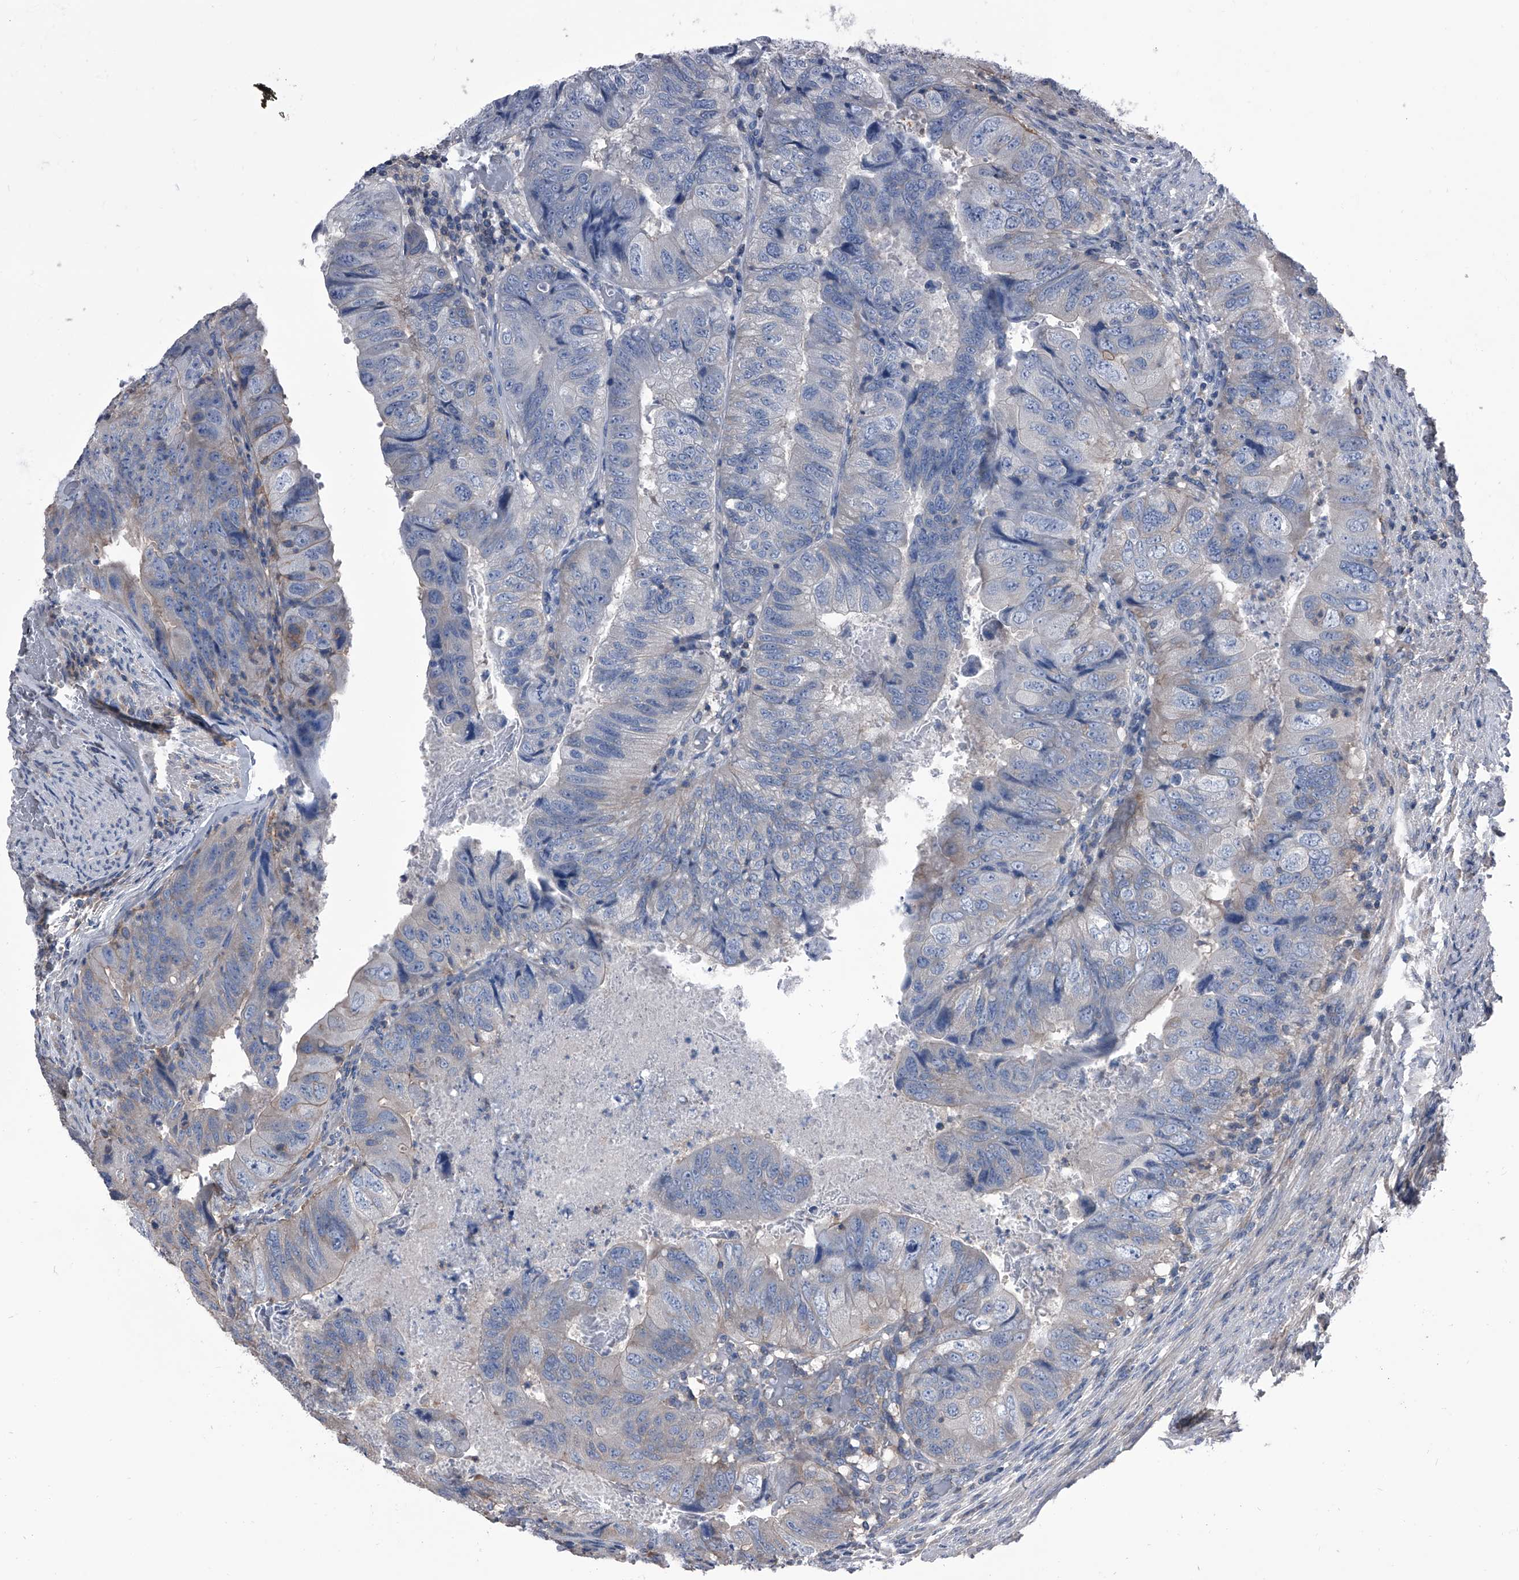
{"staining": {"intensity": "negative", "quantity": "none", "location": "none"}, "tissue": "colorectal cancer", "cell_type": "Tumor cells", "image_type": "cancer", "snomed": [{"axis": "morphology", "description": "Adenocarcinoma, NOS"}, {"axis": "topography", "description": "Rectum"}], "caption": "A micrograph of human colorectal adenocarcinoma is negative for staining in tumor cells.", "gene": "PIP5K1A", "patient": {"sex": "male", "age": 63}}